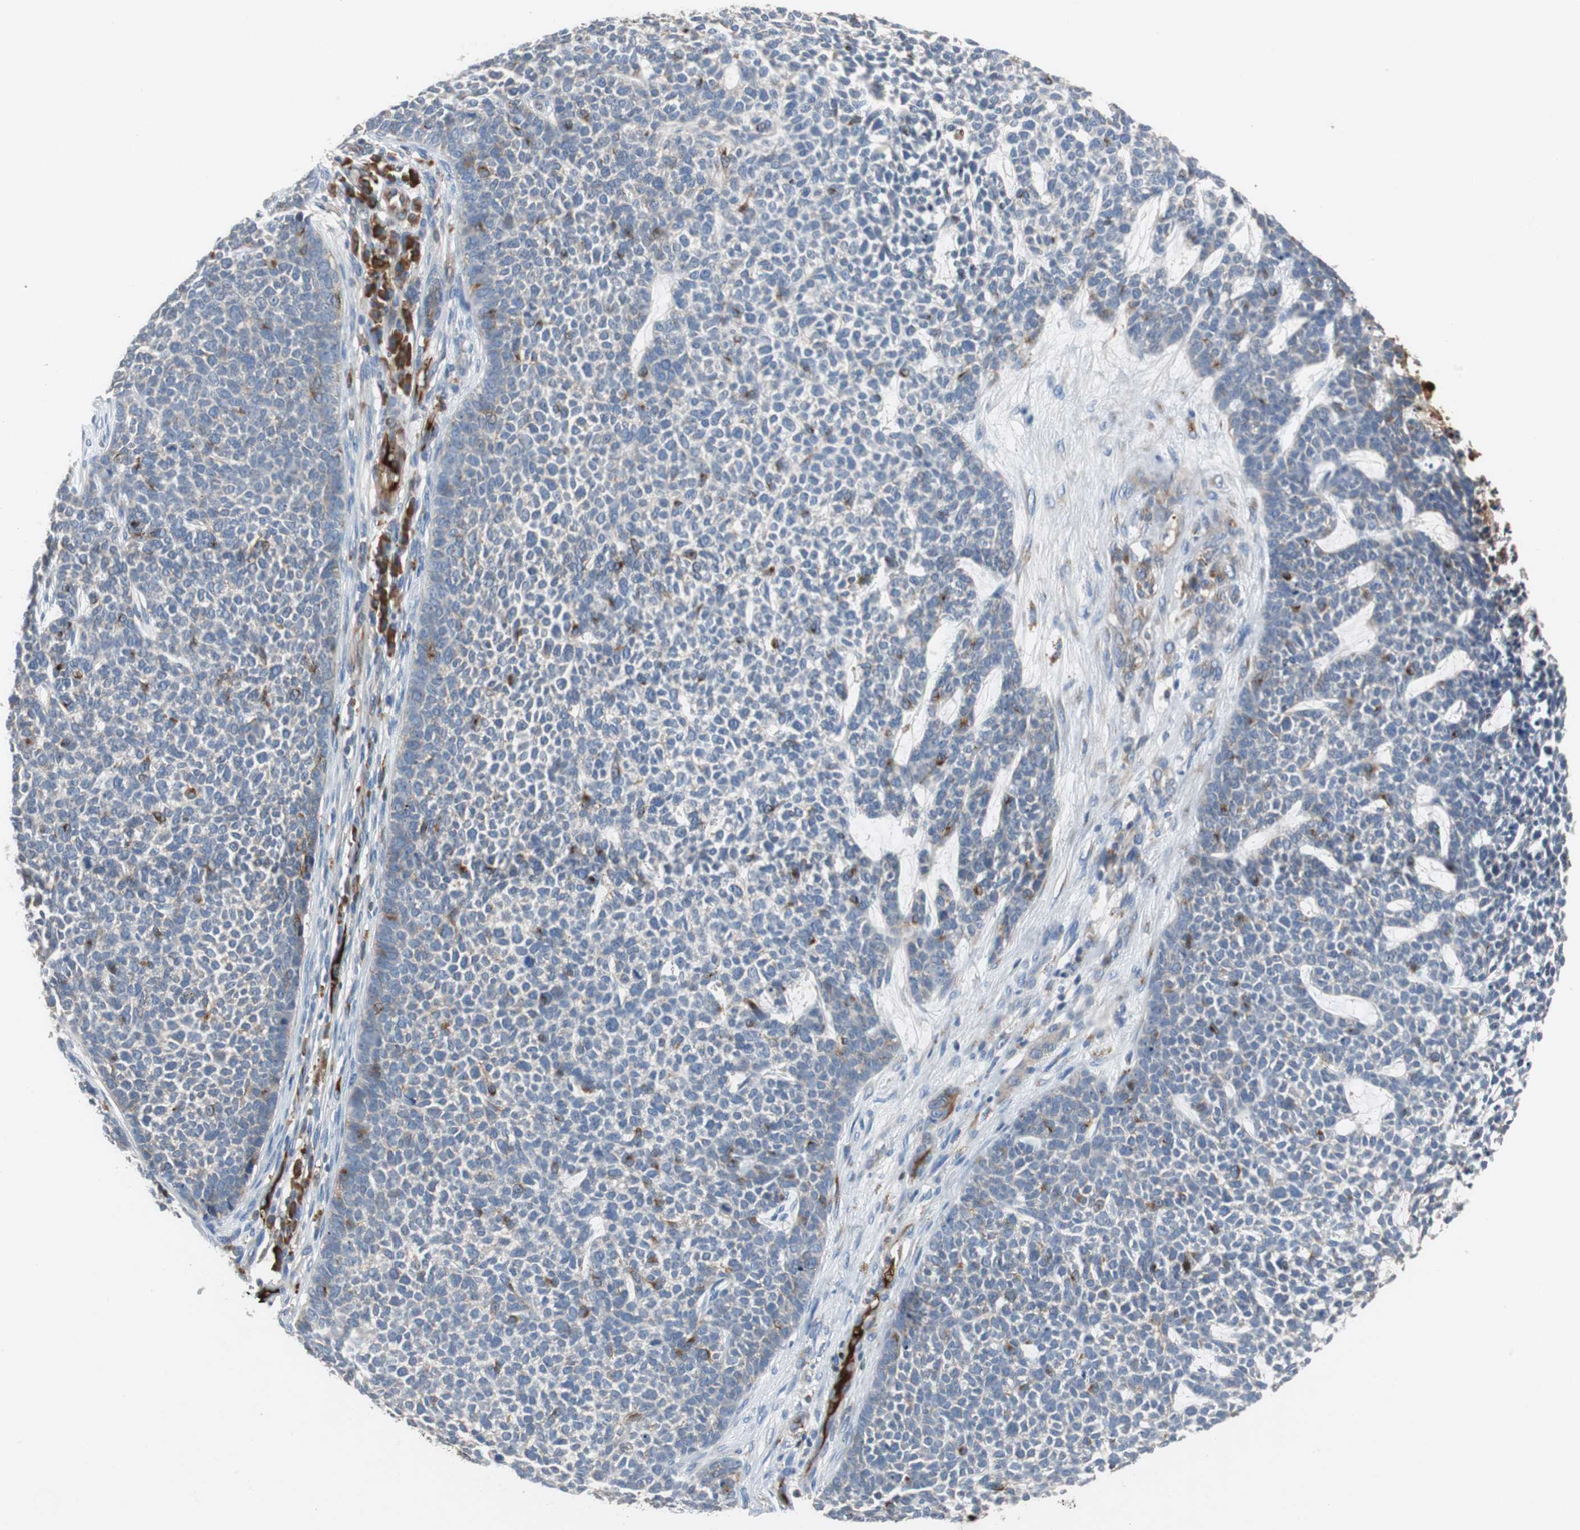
{"staining": {"intensity": "weak", "quantity": "<25%", "location": "cytoplasmic/membranous"}, "tissue": "skin cancer", "cell_type": "Tumor cells", "image_type": "cancer", "snomed": [{"axis": "morphology", "description": "Basal cell carcinoma"}, {"axis": "topography", "description": "Skin"}], "caption": "An image of skin cancer stained for a protein reveals no brown staining in tumor cells.", "gene": "SORT1", "patient": {"sex": "female", "age": 84}}